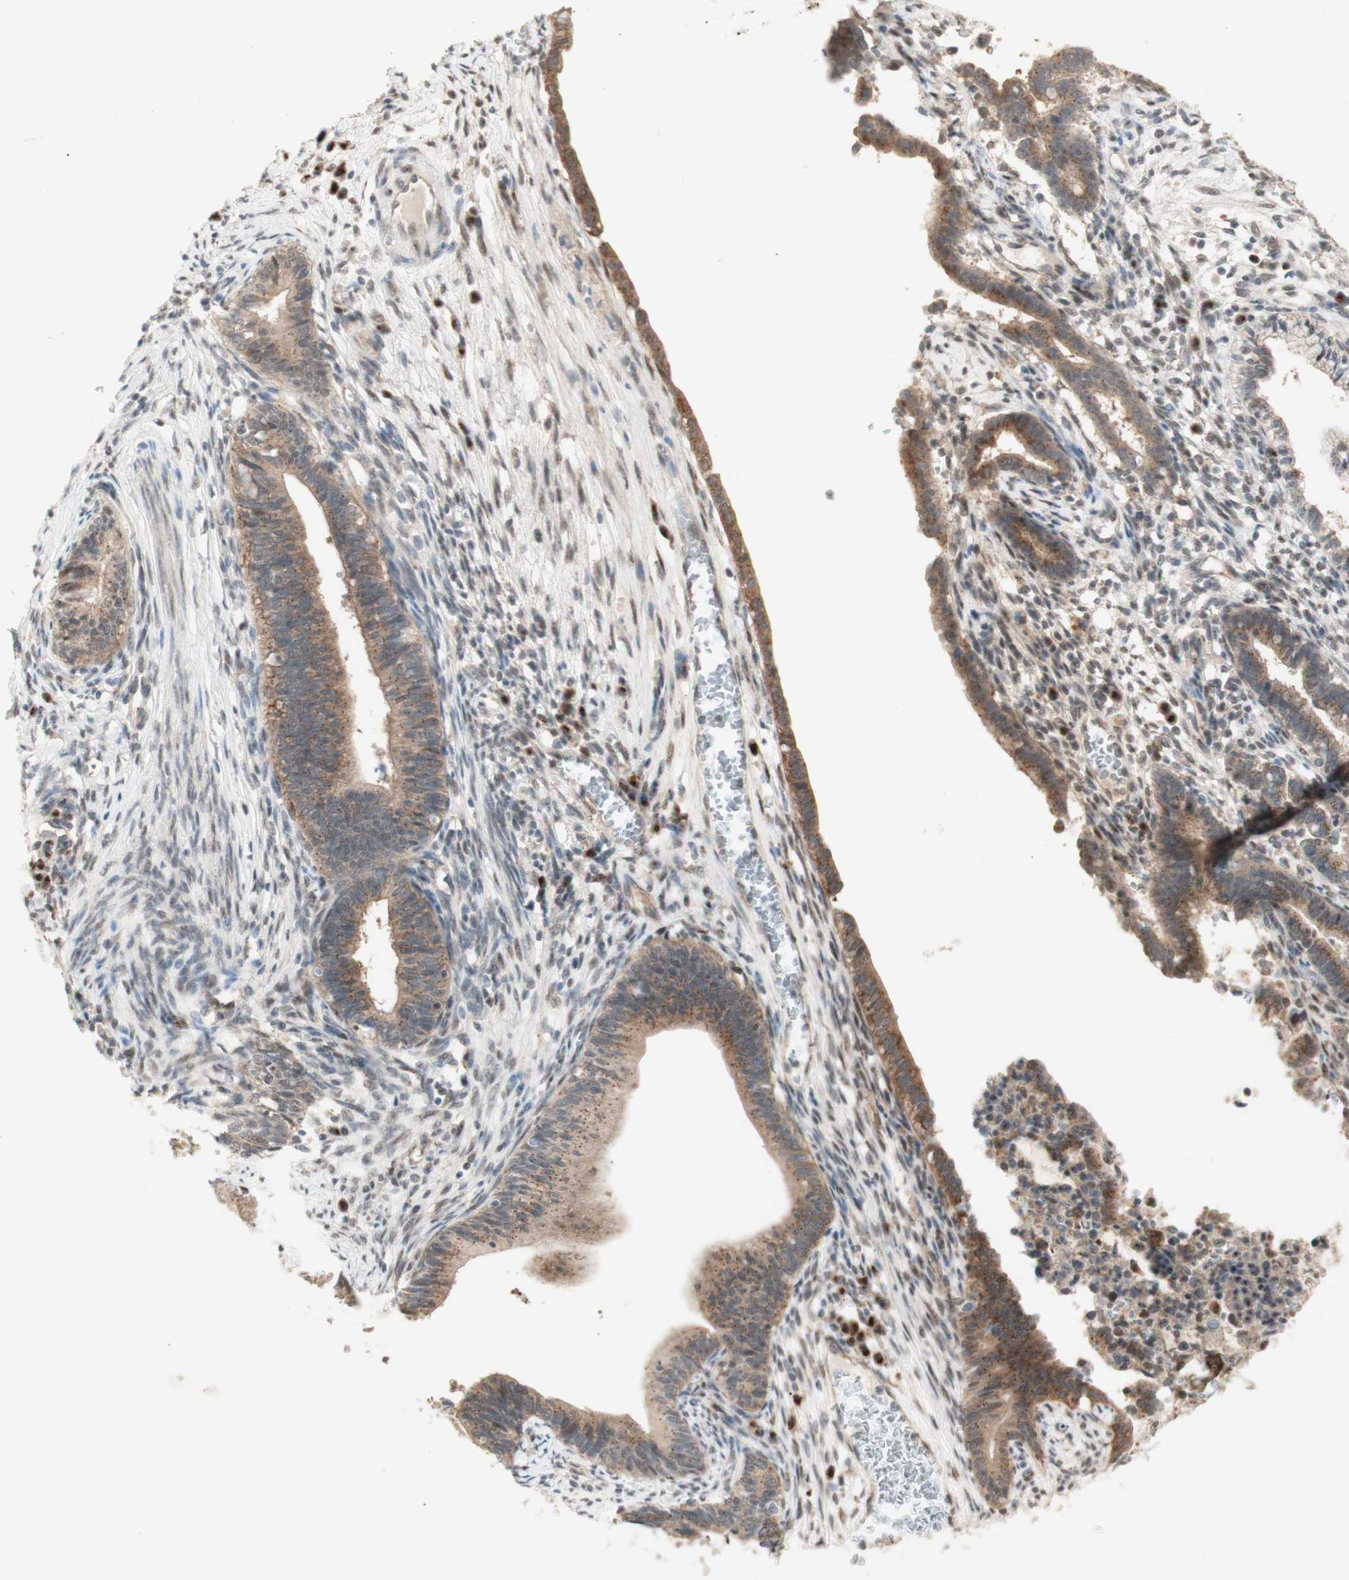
{"staining": {"intensity": "moderate", "quantity": ">75%", "location": "cytoplasmic/membranous"}, "tissue": "cervical cancer", "cell_type": "Tumor cells", "image_type": "cancer", "snomed": [{"axis": "morphology", "description": "Adenocarcinoma, NOS"}, {"axis": "topography", "description": "Cervix"}], "caption": "Cervical cancer (adenocarcinoma) tissue demonstrates moderate cytoplasmic/membranous expression in about >75% of tumor cells, visualized by immunohistochemistry. (IHC, brightfield microscopy, high magnification).", "gene": "CYLD", "patient": {"sex": "female", "age": 44}}